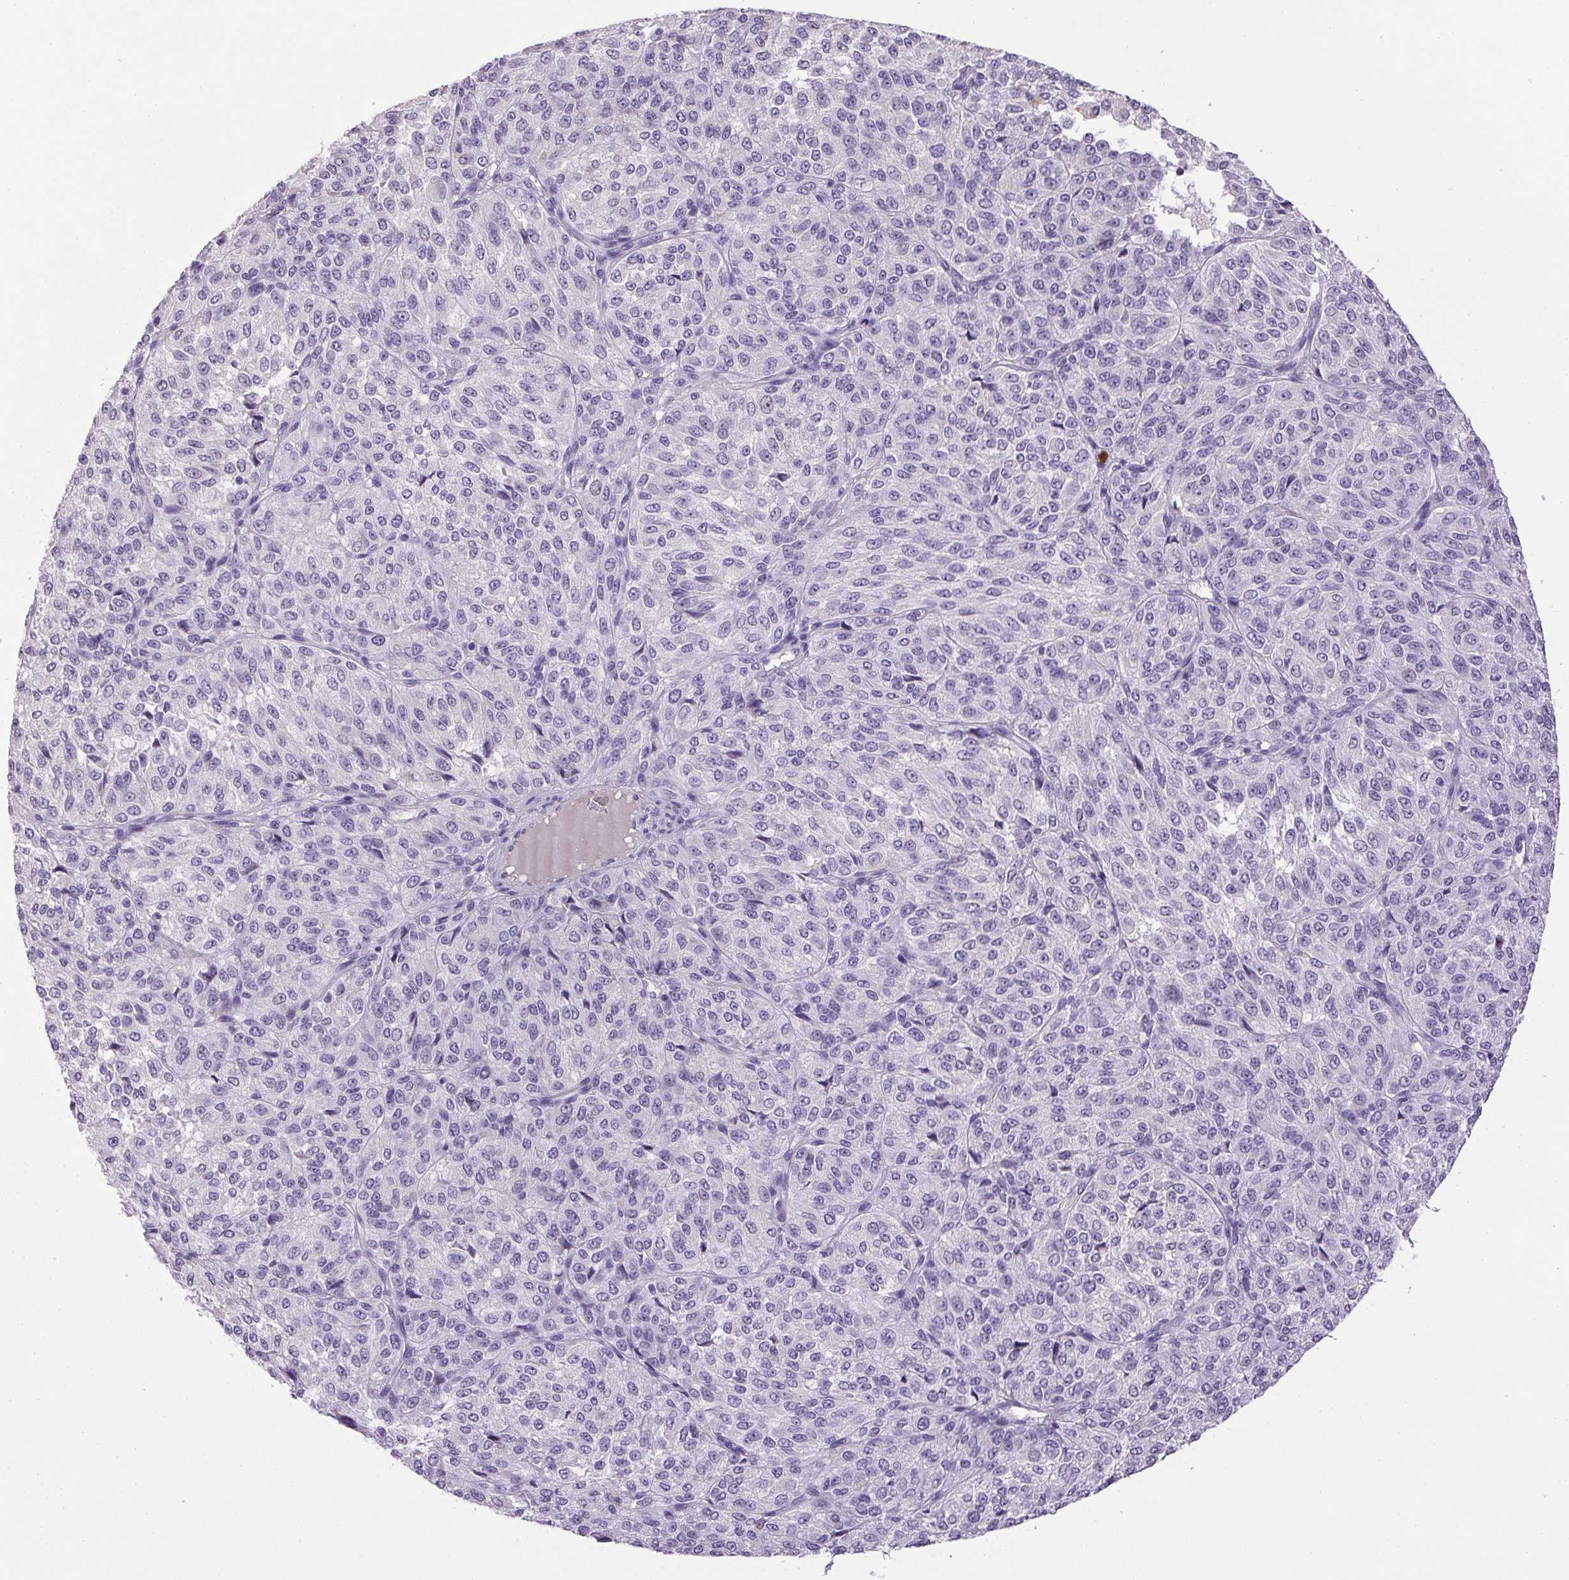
{"staining": {"intensity": "negative", "quantity": "none", "location": "none"}, "tissue": "melanoma", "cell_type": "Tumor cells", "image_type": "cancer", "snomed": [{"axis": "morphology", "description": "Malignant melanoma, Metastatic site"}, {"axis": "topography", "description": "Brain"}], "caption": "DAB immunohistochemical staining of malignant melanoma (metastatic site) shows no significant positivity in tumor cells. Nuclei are stained in blue.", "gene": "TRDN", "patient": {"sex": "female", "age": 56}}